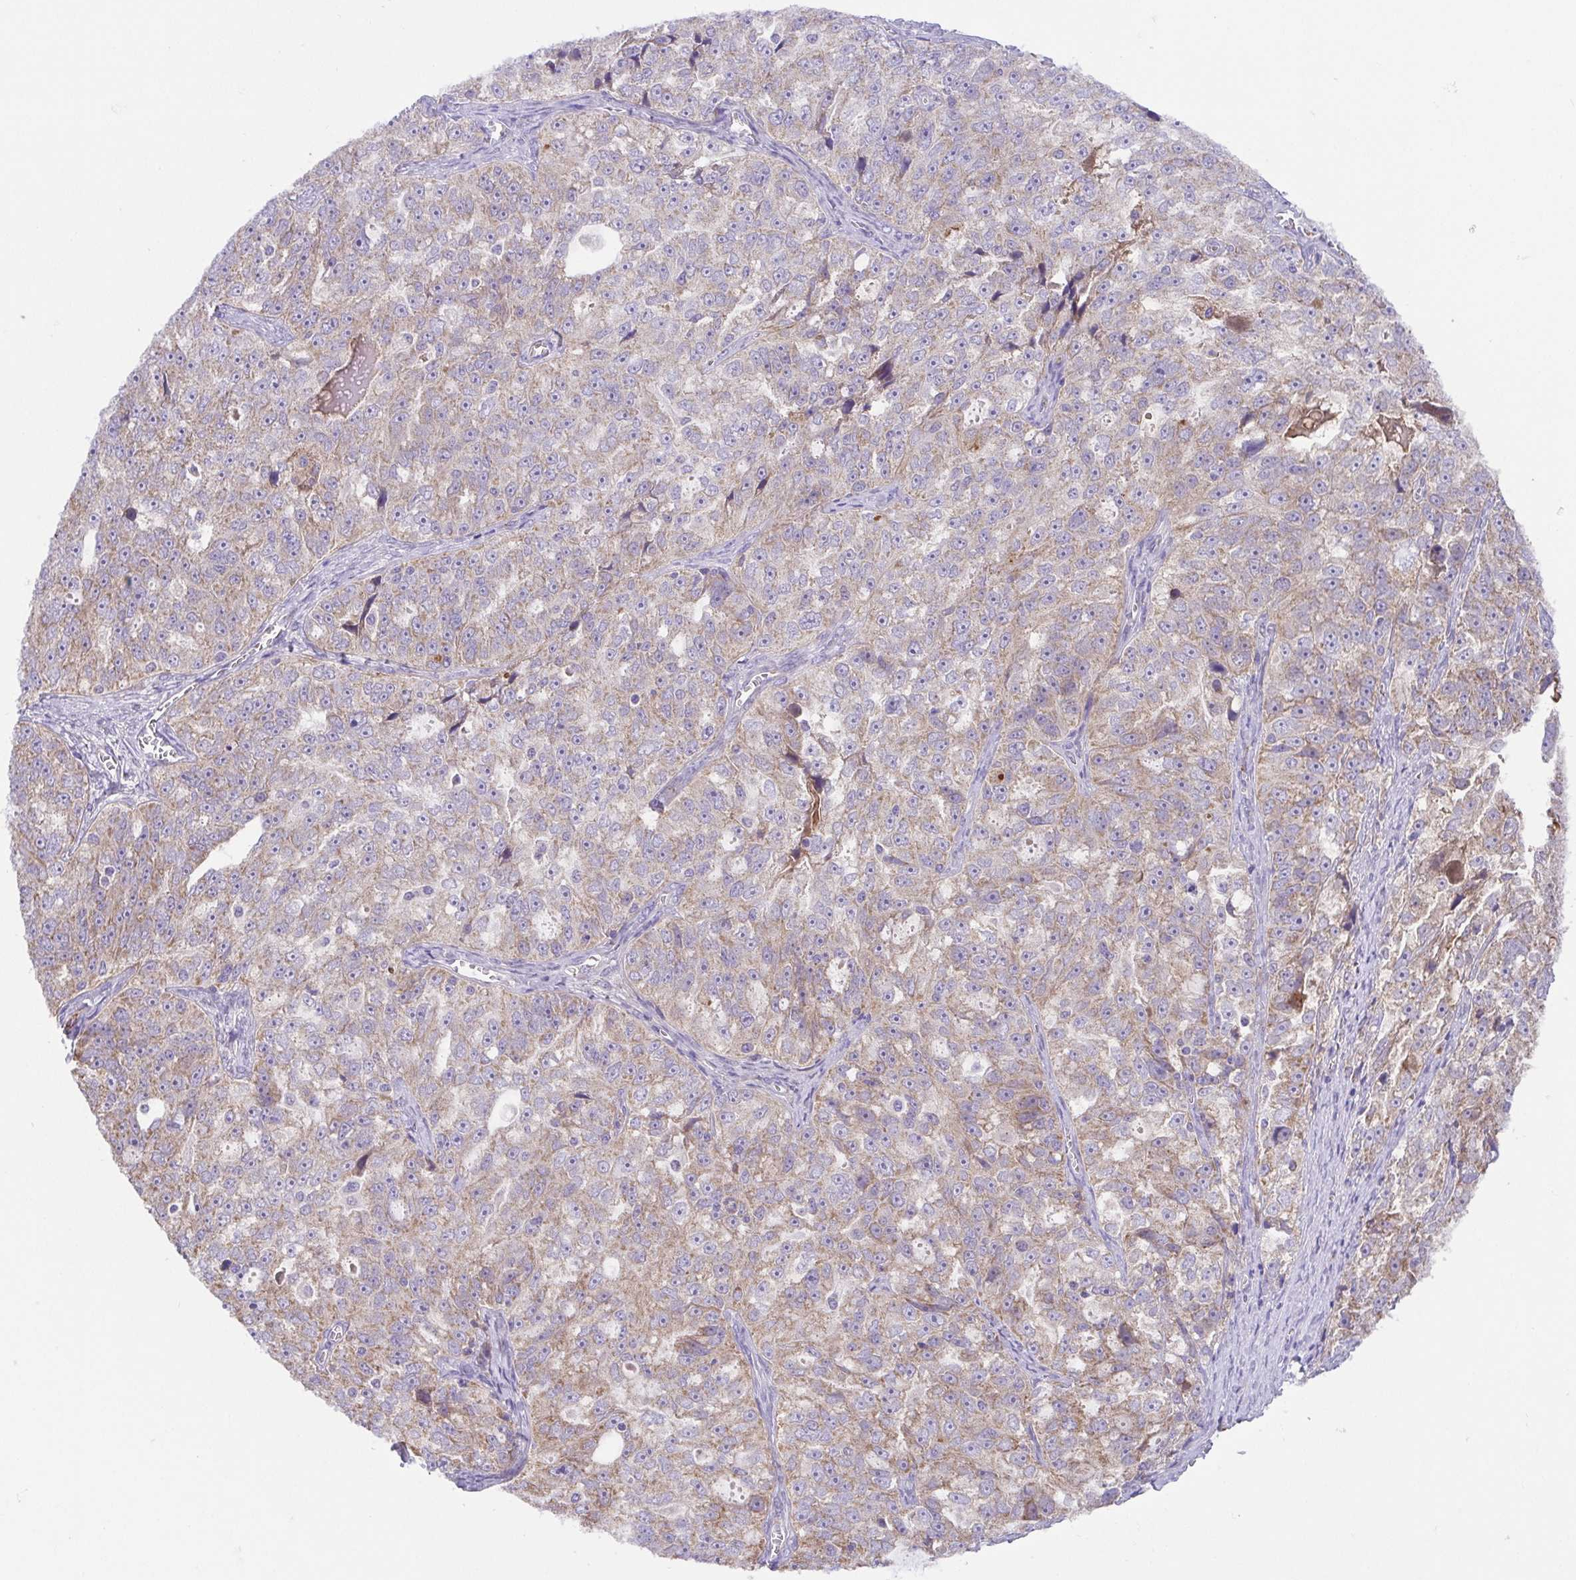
{"staining": {"intensity": "weak", "quantity": "25%-75%", "location": "cytoplasmic/membranous"}, "tissue": "ovarian cancer", "cell_type": "Tumor cells", "image_type": "cancer", "snomed": [{"axis": "morphology", "description": "Cystadenocarcinoma, serous, NOS"}, {"axis": "topography", "description": "Ovary"}], "caption": "Protein expression analysis of human ovarian cancer reveals weak cytoplasmic/membranous expression in approximately 25%-75% of tumor cells.", "gene": "SLC13A1", "patient": {"sex": "female", "age": 51}}